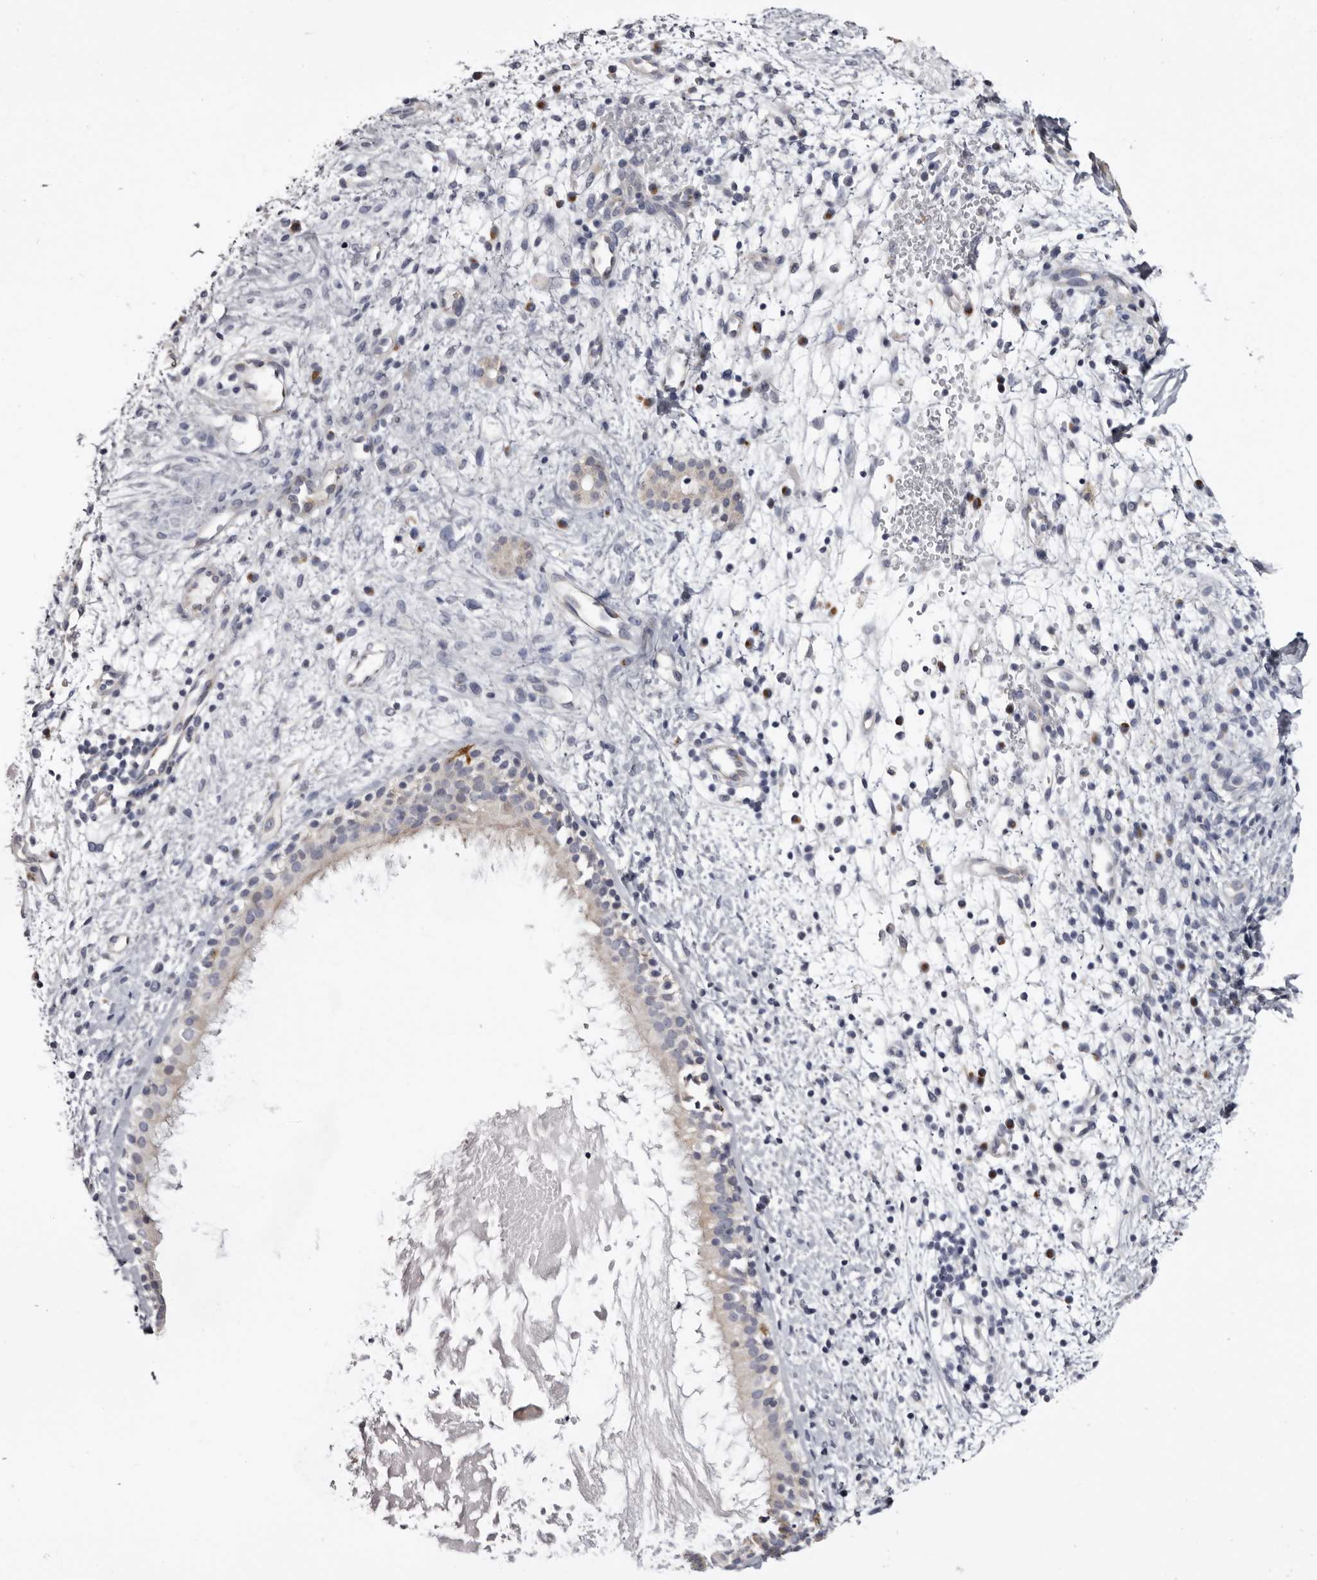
{"staining": {"intensity": "negative", "quantity": "none", "location": "none"}, "tissue": "nasopharynx", "cell_type": "Respiratory epithelial cells", "image_type": "normal", "snomed": [{"axis": "morphology", "description": "Normal tissue, NOS"}, {"axis": "topography", "description": "Nasopharynx"}], "caption": "Nasopharynx was stained to show a protein in brown. There is no significant staining in respiratory epithelial cells. (DAB immunohistochemistry (IHC) with hematoxylin counter stain).", "gene": "CASQ1", "patient": {"sex": "male", "age": 22}}